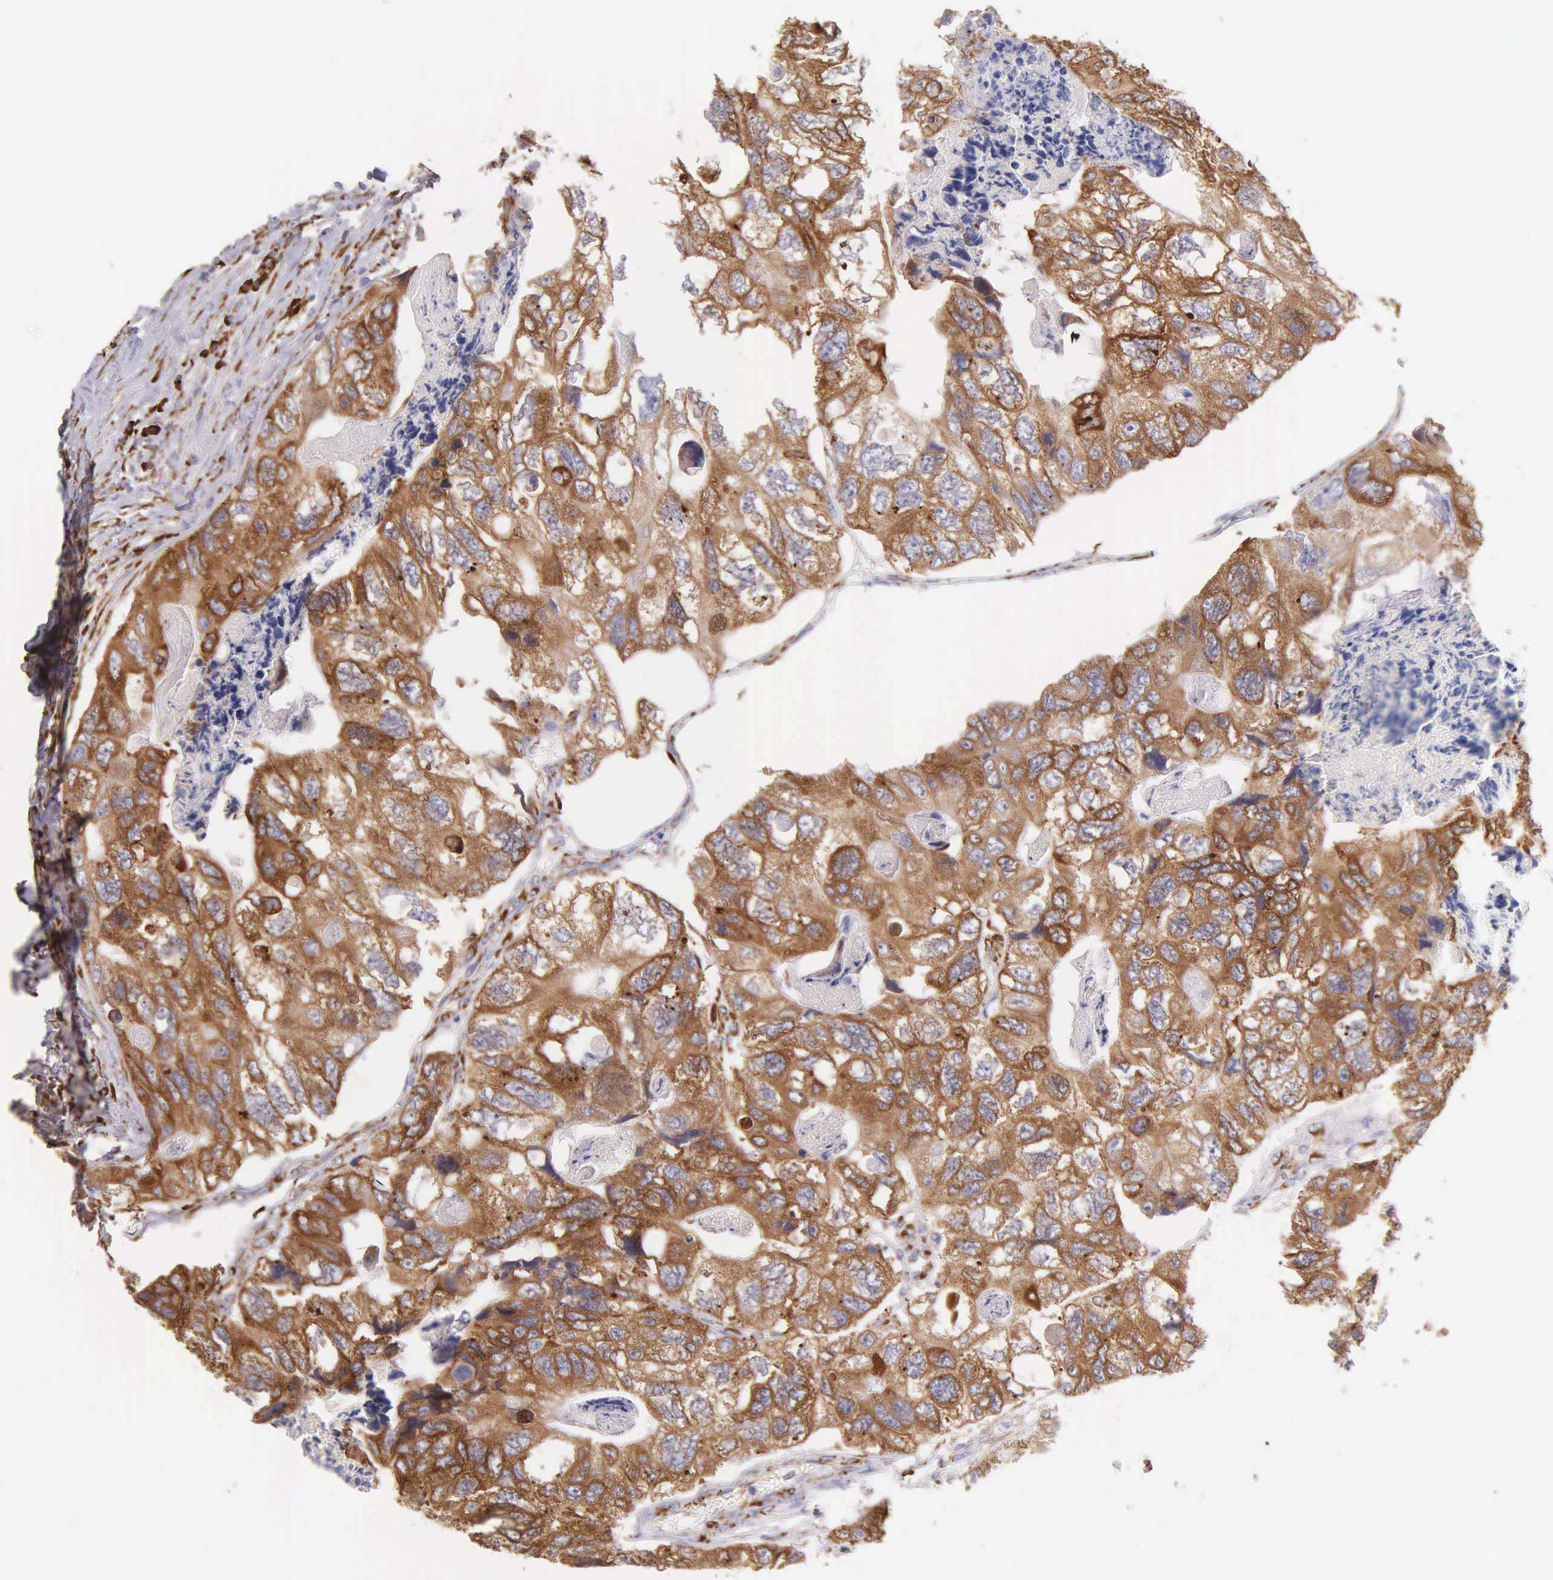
{"staining": {"intensity": "strong", "quantity": ">75%", "location": "cytoplasmic/membranous"}, "tissue": "colorectal cancer", "cell_type": "Tumor cells", "image_type": "cancer", "snomed": [{"axis": "morphology", "description": "Adenocarcinoma, NOS"}, {"axis": "topography", "description": "Rectum"}], "caption": "An immunohistochemistry image of tumor tissue is shown. Protein staining in brown shows strong cytoplasmic/membranous positivity in colorectal cancer (adenocarcinoma) within tumor cells.", "gene": "CKAP4", "patient": {"sex": "female", "age": 82}}